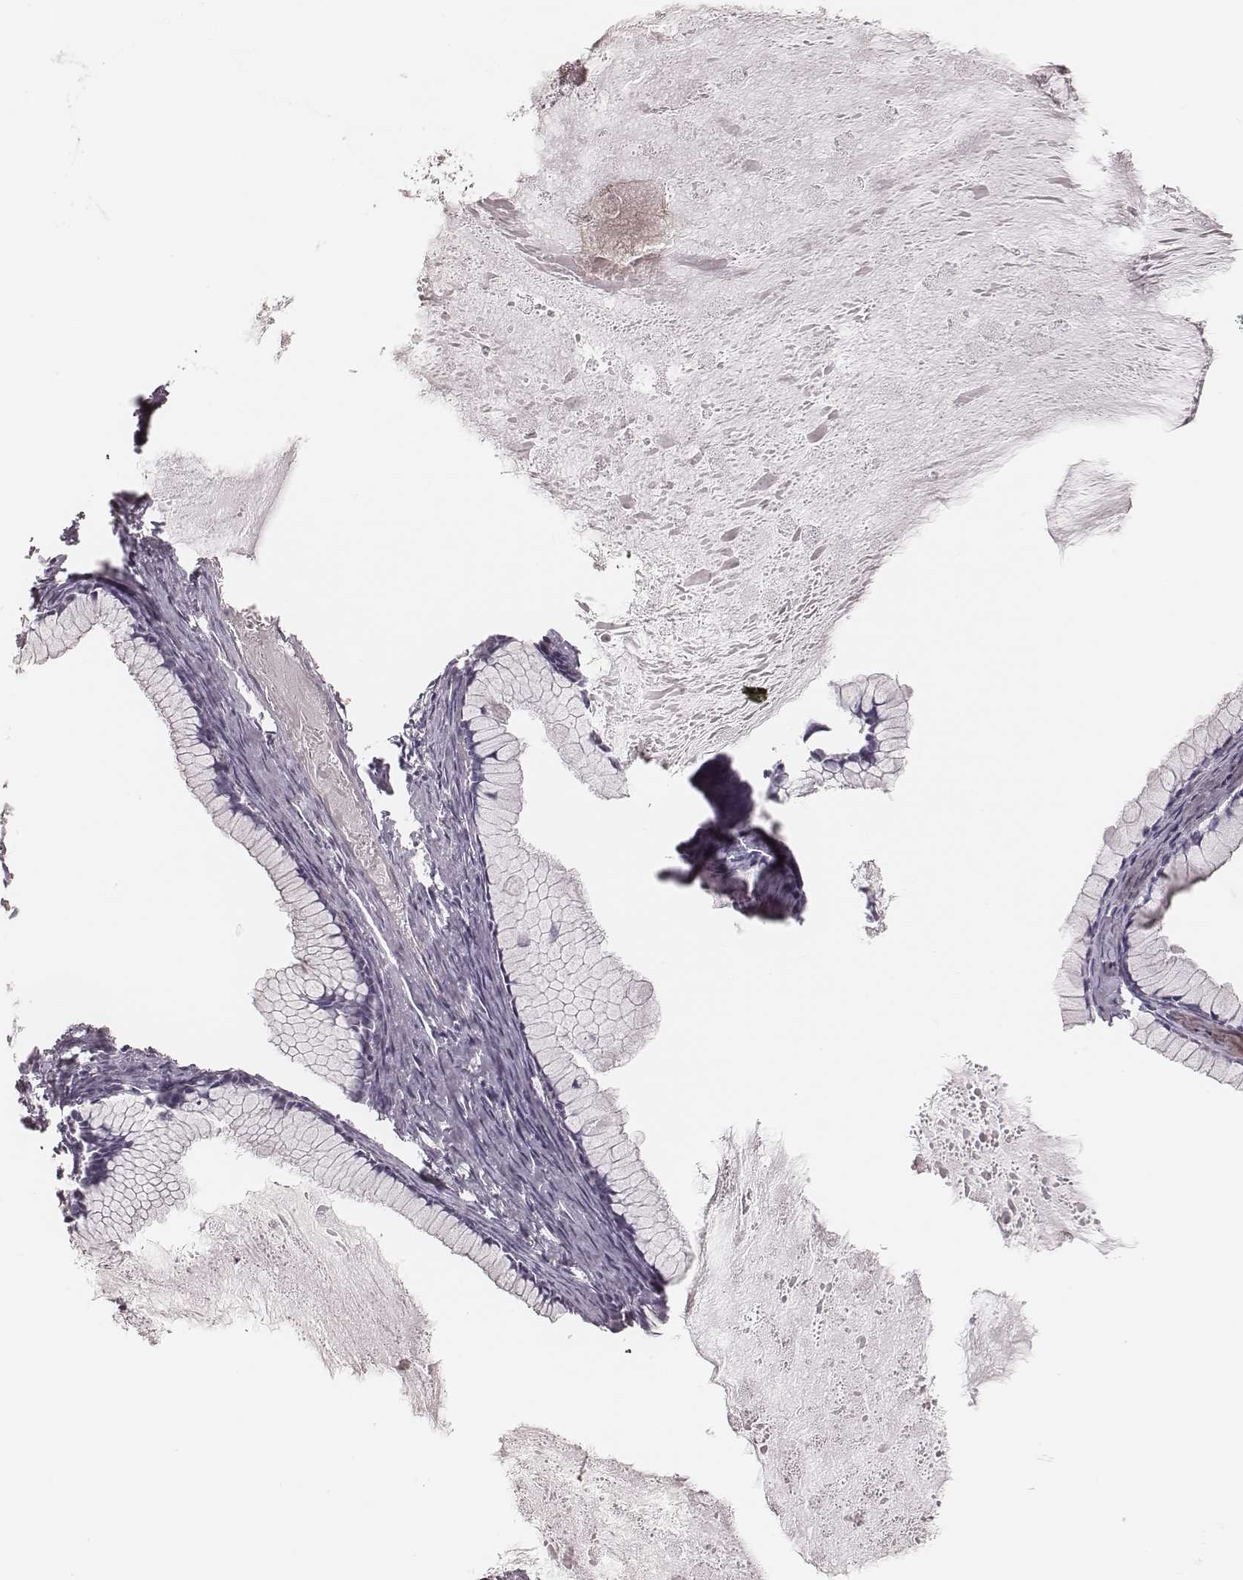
{"staining": {"intensity": "negative", "quantity": "none", "location": "none"}, "tissue": "ovarian cancer", "cell_type": "Tumor cells", "image_type": "cancer", "snomed": [{"axis": "morphology", "description": "Cystadenocarcinoma, mucinous, NOS"}, {"axis": "topography", "description": "Ovary"}], "caption": "This is an immunohistochemistry histopathology image of human ovarian cancer (mucinous cystadenocarcinoma). There is no staining in tumor cells.", "gene": "MSX1", "patient": {"sex": "female", "age": 41}}